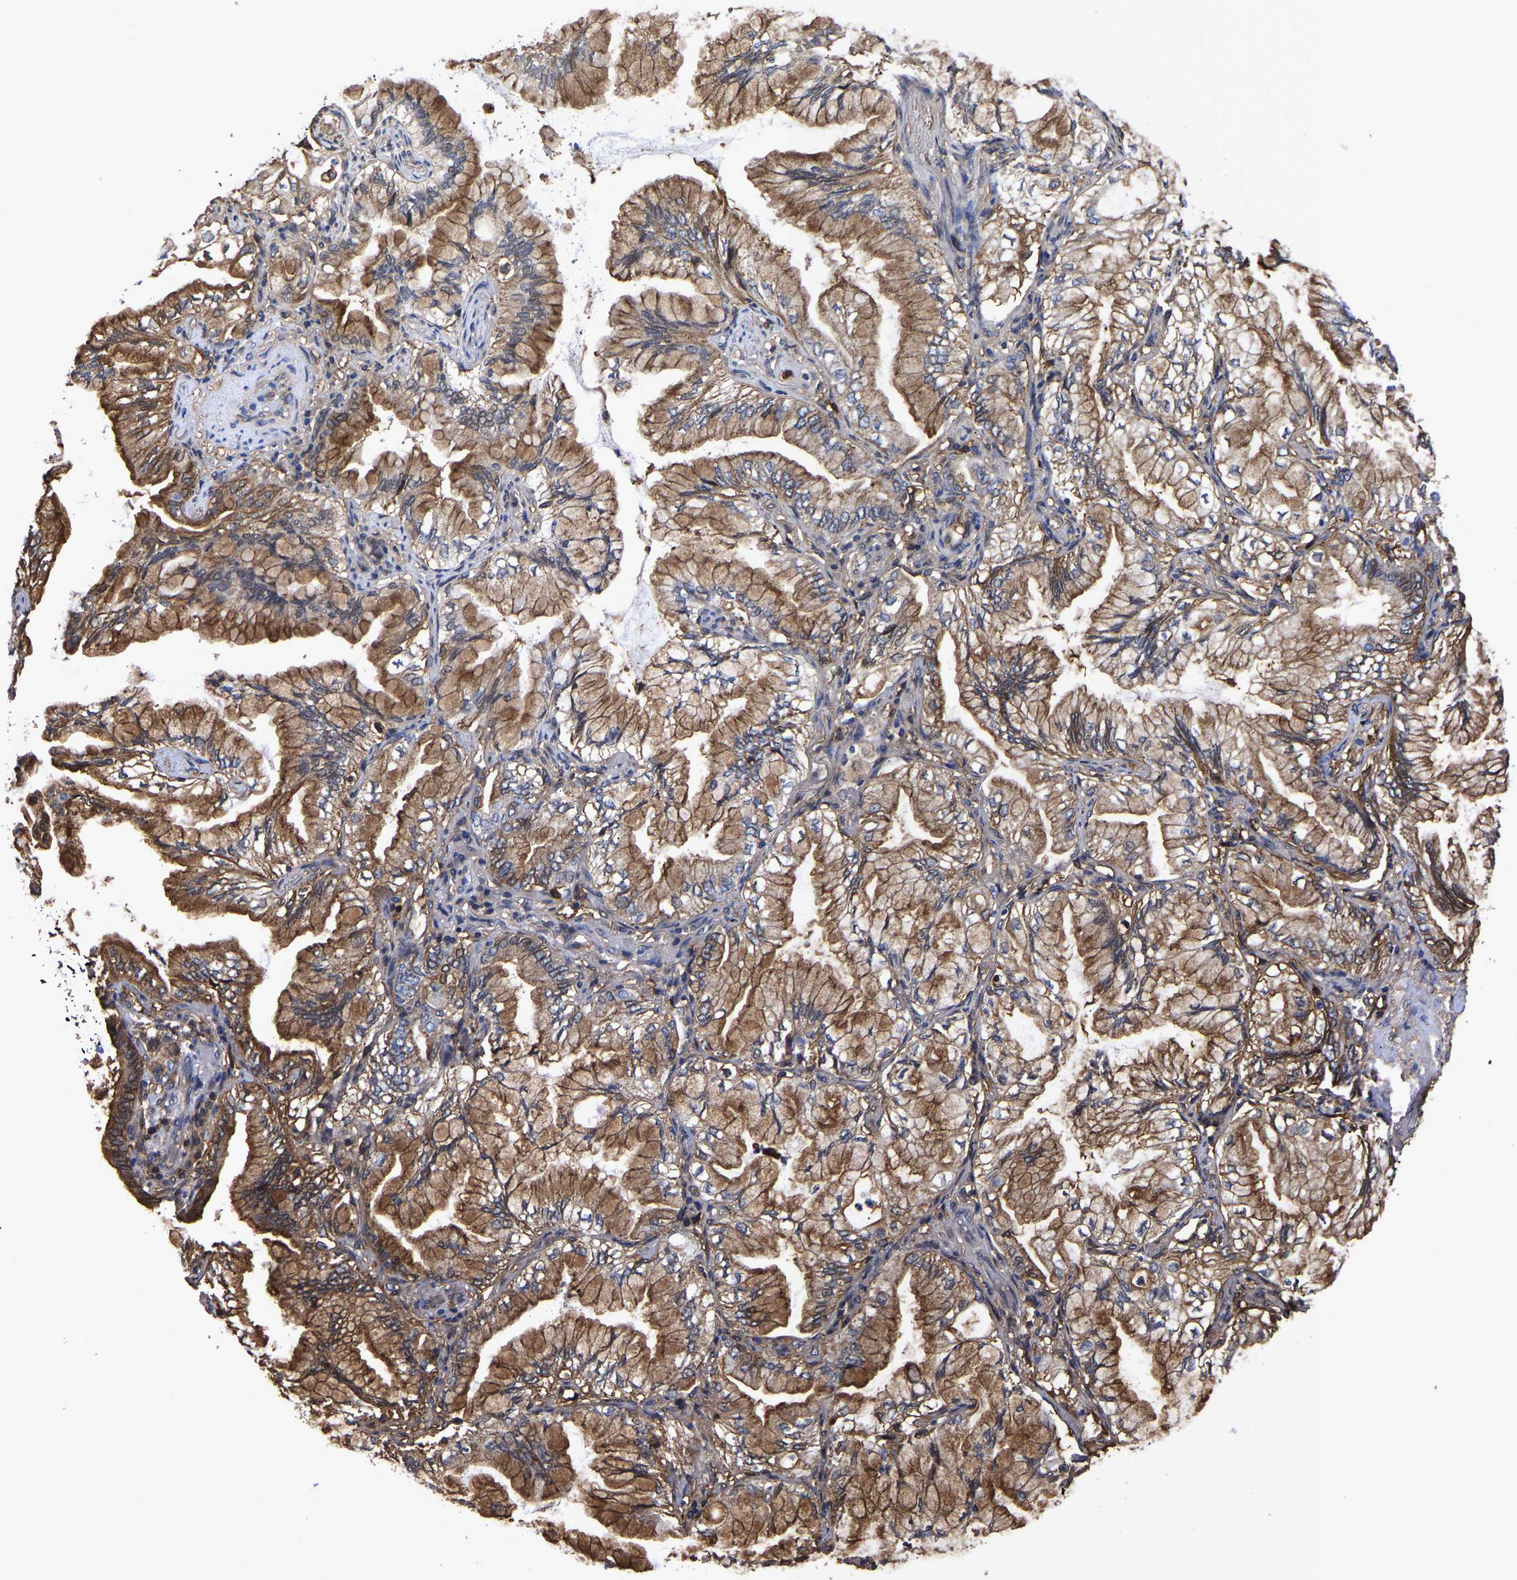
{"staining": {"intensity": "moderate", "quantity": ">75%", "location": "cytoplasmic/membranous"}, "tissue": "lung cancer", "cell_type": "Tumor cells", "image_type": "cancer", "snomed": [{"axis": "morphology", "description": "Adenocarcinoma, NOS"}, {"axis": "topography", "description": "Lung"}], "caption": "Adenocarcinoma (lung) stained with a protein marker reveals moderate staining in tumor cells.", "gene": "LIF", "patient": {"sex": "female", "age": 70}}